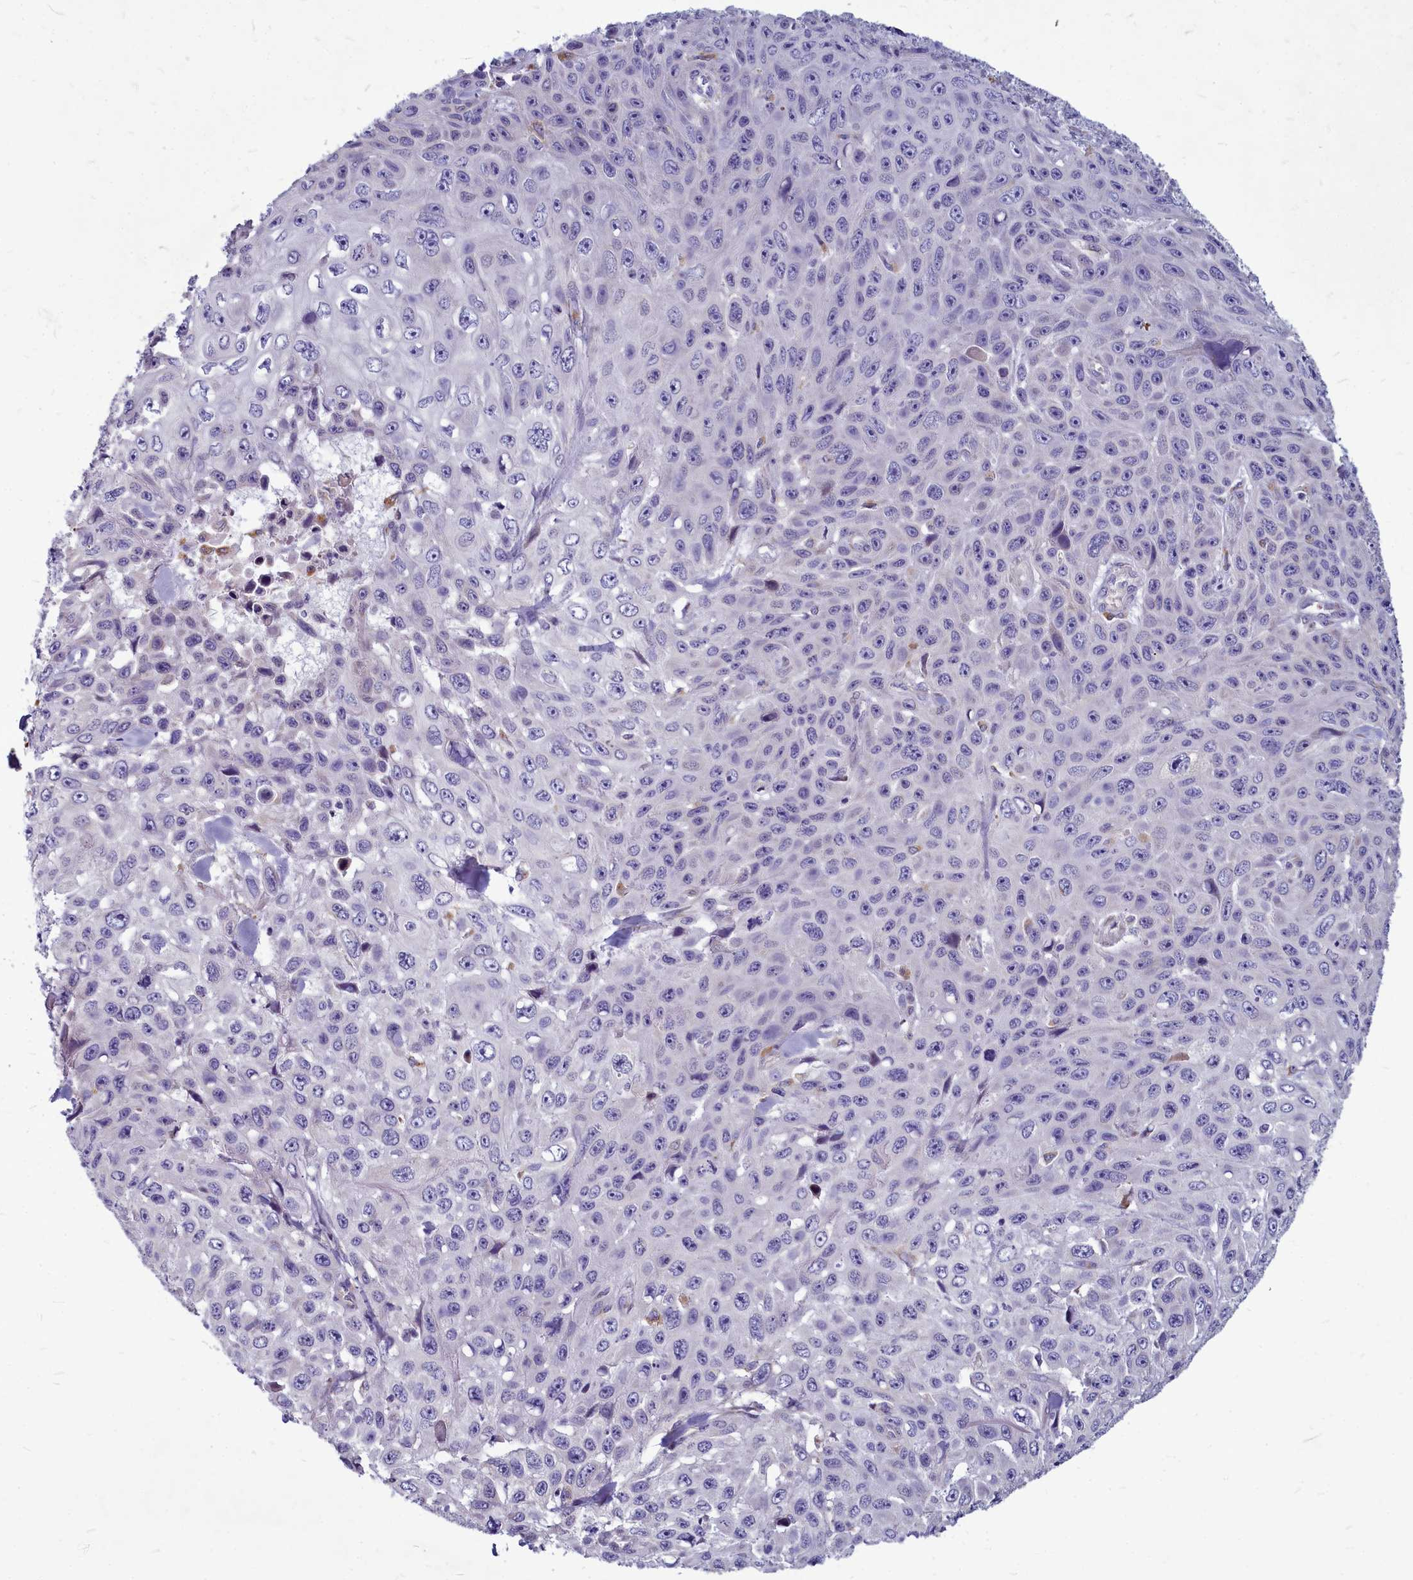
{"staining": {"intensity": "negative", "quantity": "none", "location": "none"}, "tissue": "skin cancer", "cell_type": "Tumor cells", "image_type": "cancer", "snomed": [{"axis": "morphology", "description": "Squamous cell carcinoma, NOS"}, {"axis": "topography", "description": "Skin"}], "caption": "Skin cancer (squamous cell carcinoma) stained for a protein using immunohistochemistry (IHC) reveals no staining tumor cells.", "gene": "SMPD4", "patient": {"sex": "male", "age": 82}}